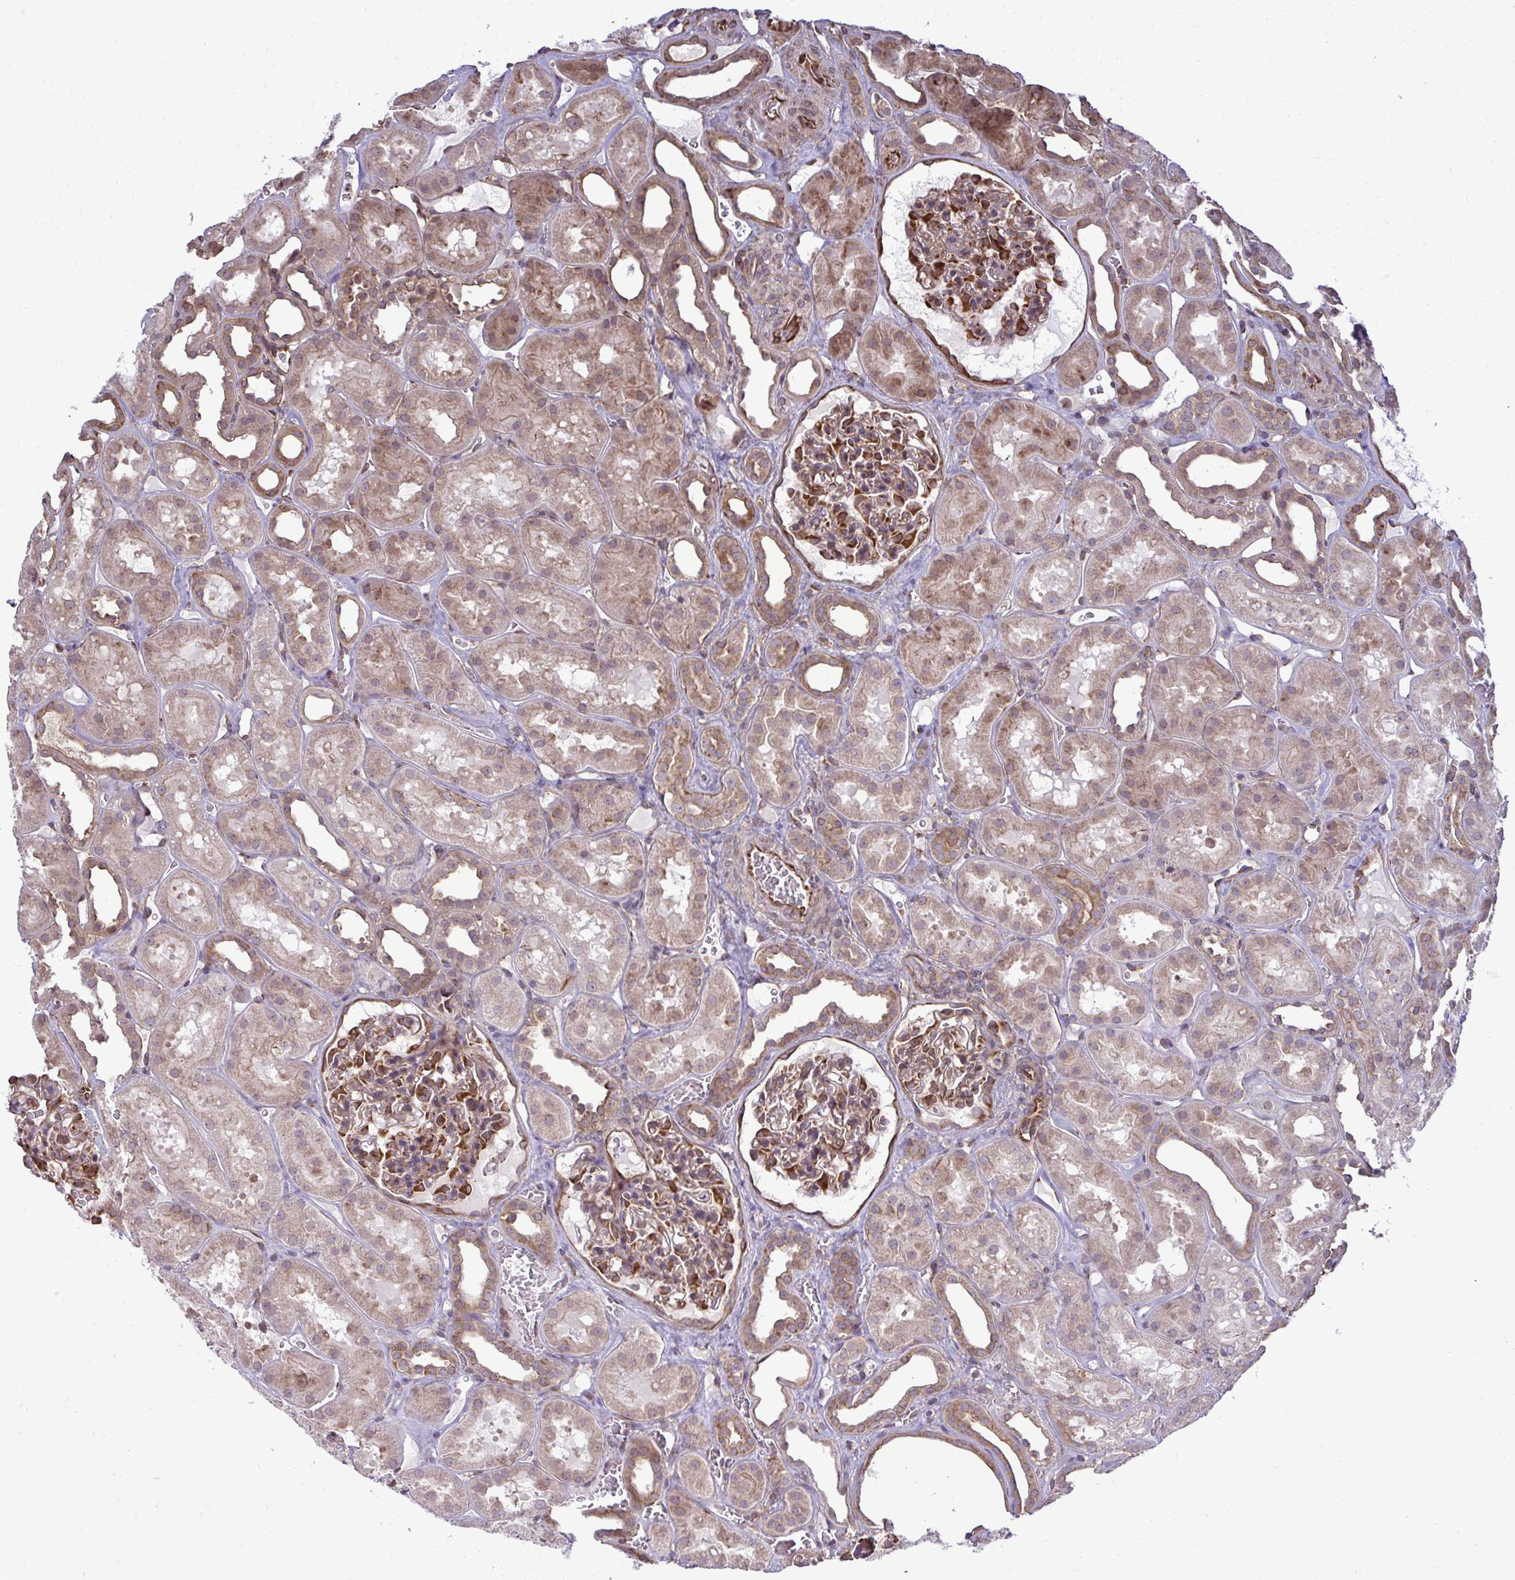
{"staining": {"intensity": "moderate", "quantity": "25%-75%", "location": "cytoplasmic/membranous"}, "tissue": "kidney", "cell_type": "Cells in glomeruli", "image_type": "normal", "snomed": [{"axis": "morphology", "description": "Normal tissue, NOS"}, {"axis": "topography", "description": "Kidney"}], "caption": "Immunohistochemistry image of unremarkable kidney: kidney stained using IHC demonstrates medium levels of moderate protein expression localized specifically in the cytoplasmic/membranous of cells in glomeruli, appearing as a cytoplasmic/membranous brown color.", "gene": "FUT10", "patient": {"sex": "female", "age": 41}}